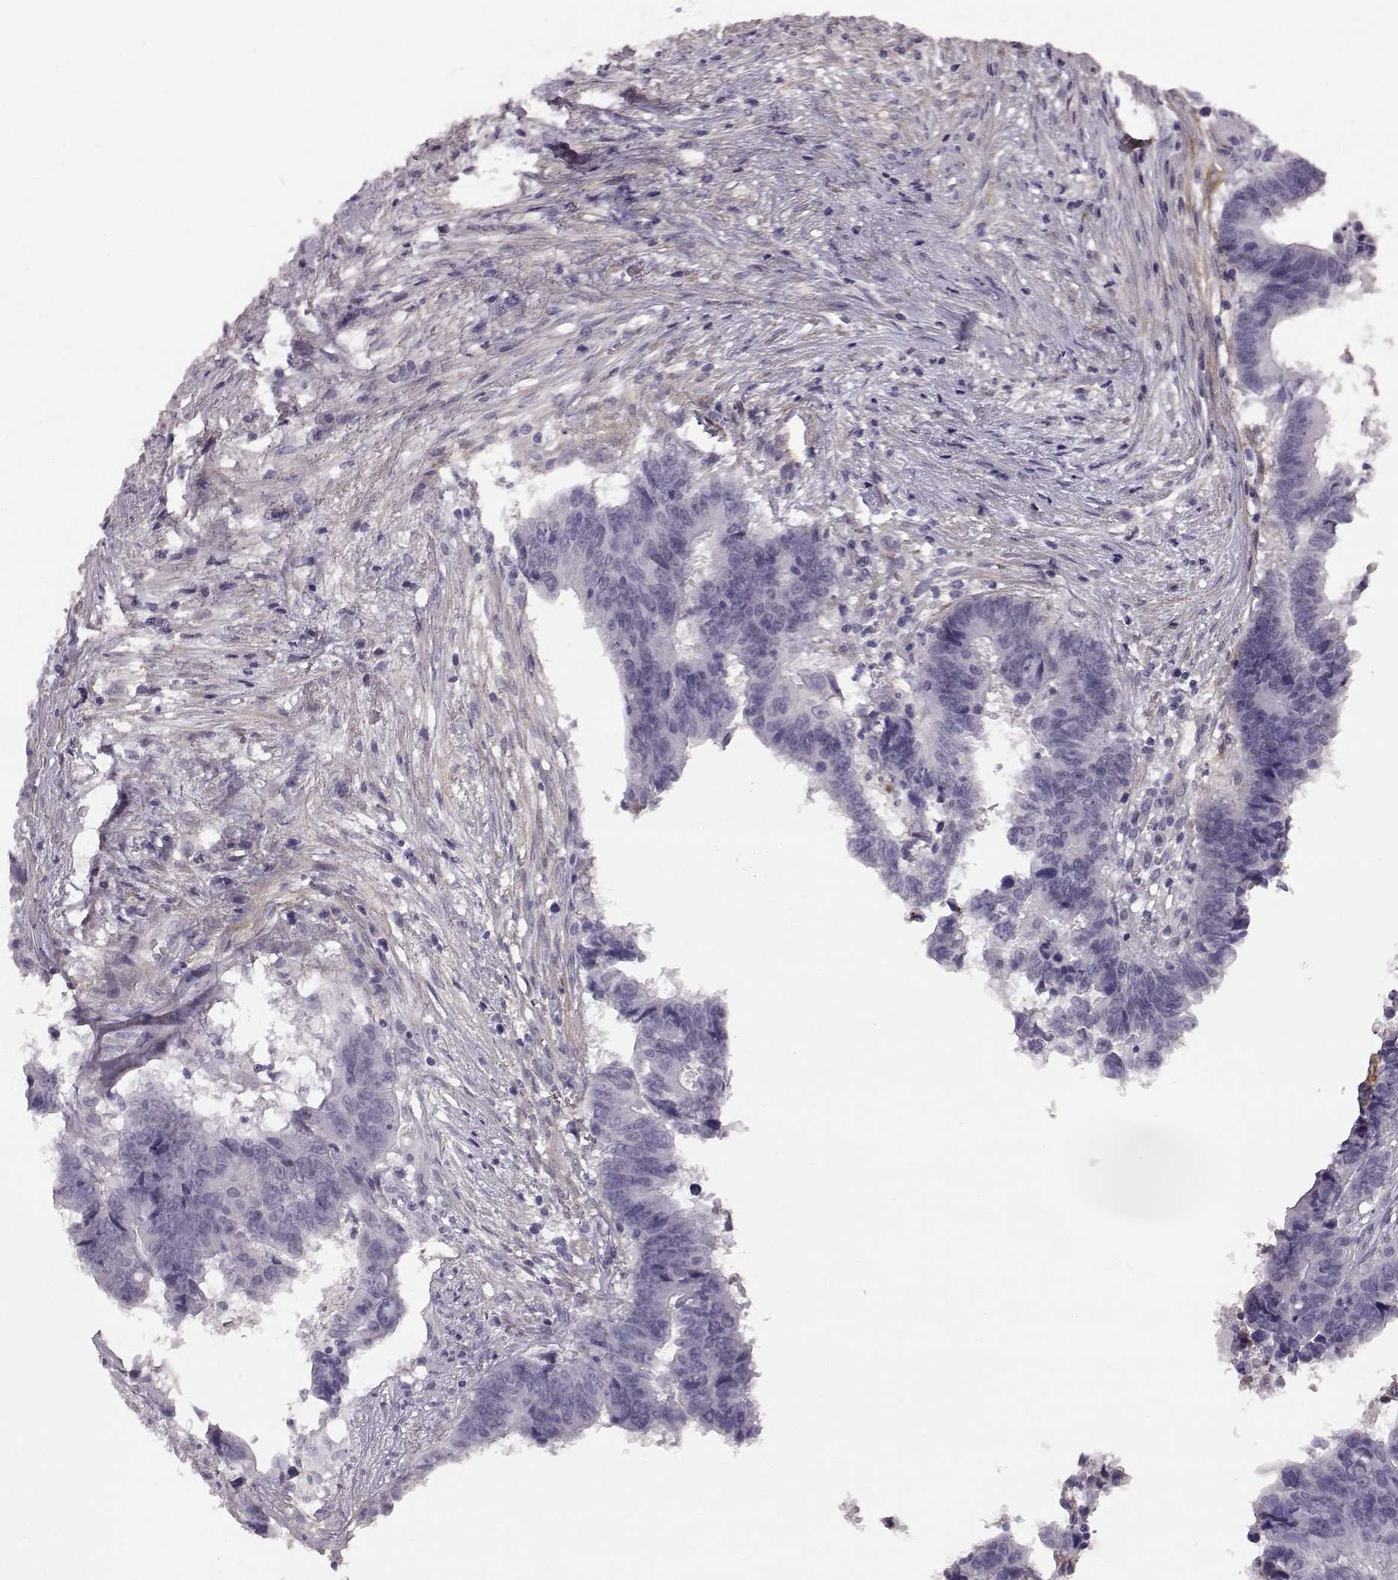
{"staining": {"intensity": "negative", "quantity": "none", "location": "none"}, "tissue": "colorectal cancer", "cell_type": "Tumor cells", "image_type": "cancer", "snomed": [{"axis": "morphology", "description": "Adenocarcinoma, NOS"}, {"axis": "topography", "description": "Colon"}], "caption": "An immunohistochemistry (IHC) micrograph of adenocarcinoma (colorectal) is shown. There is no staining in tumor cells of adenocarcinoma (colorectal).", "gene": "TRIM69", "patient": {"sex": "female", "age": 82}}